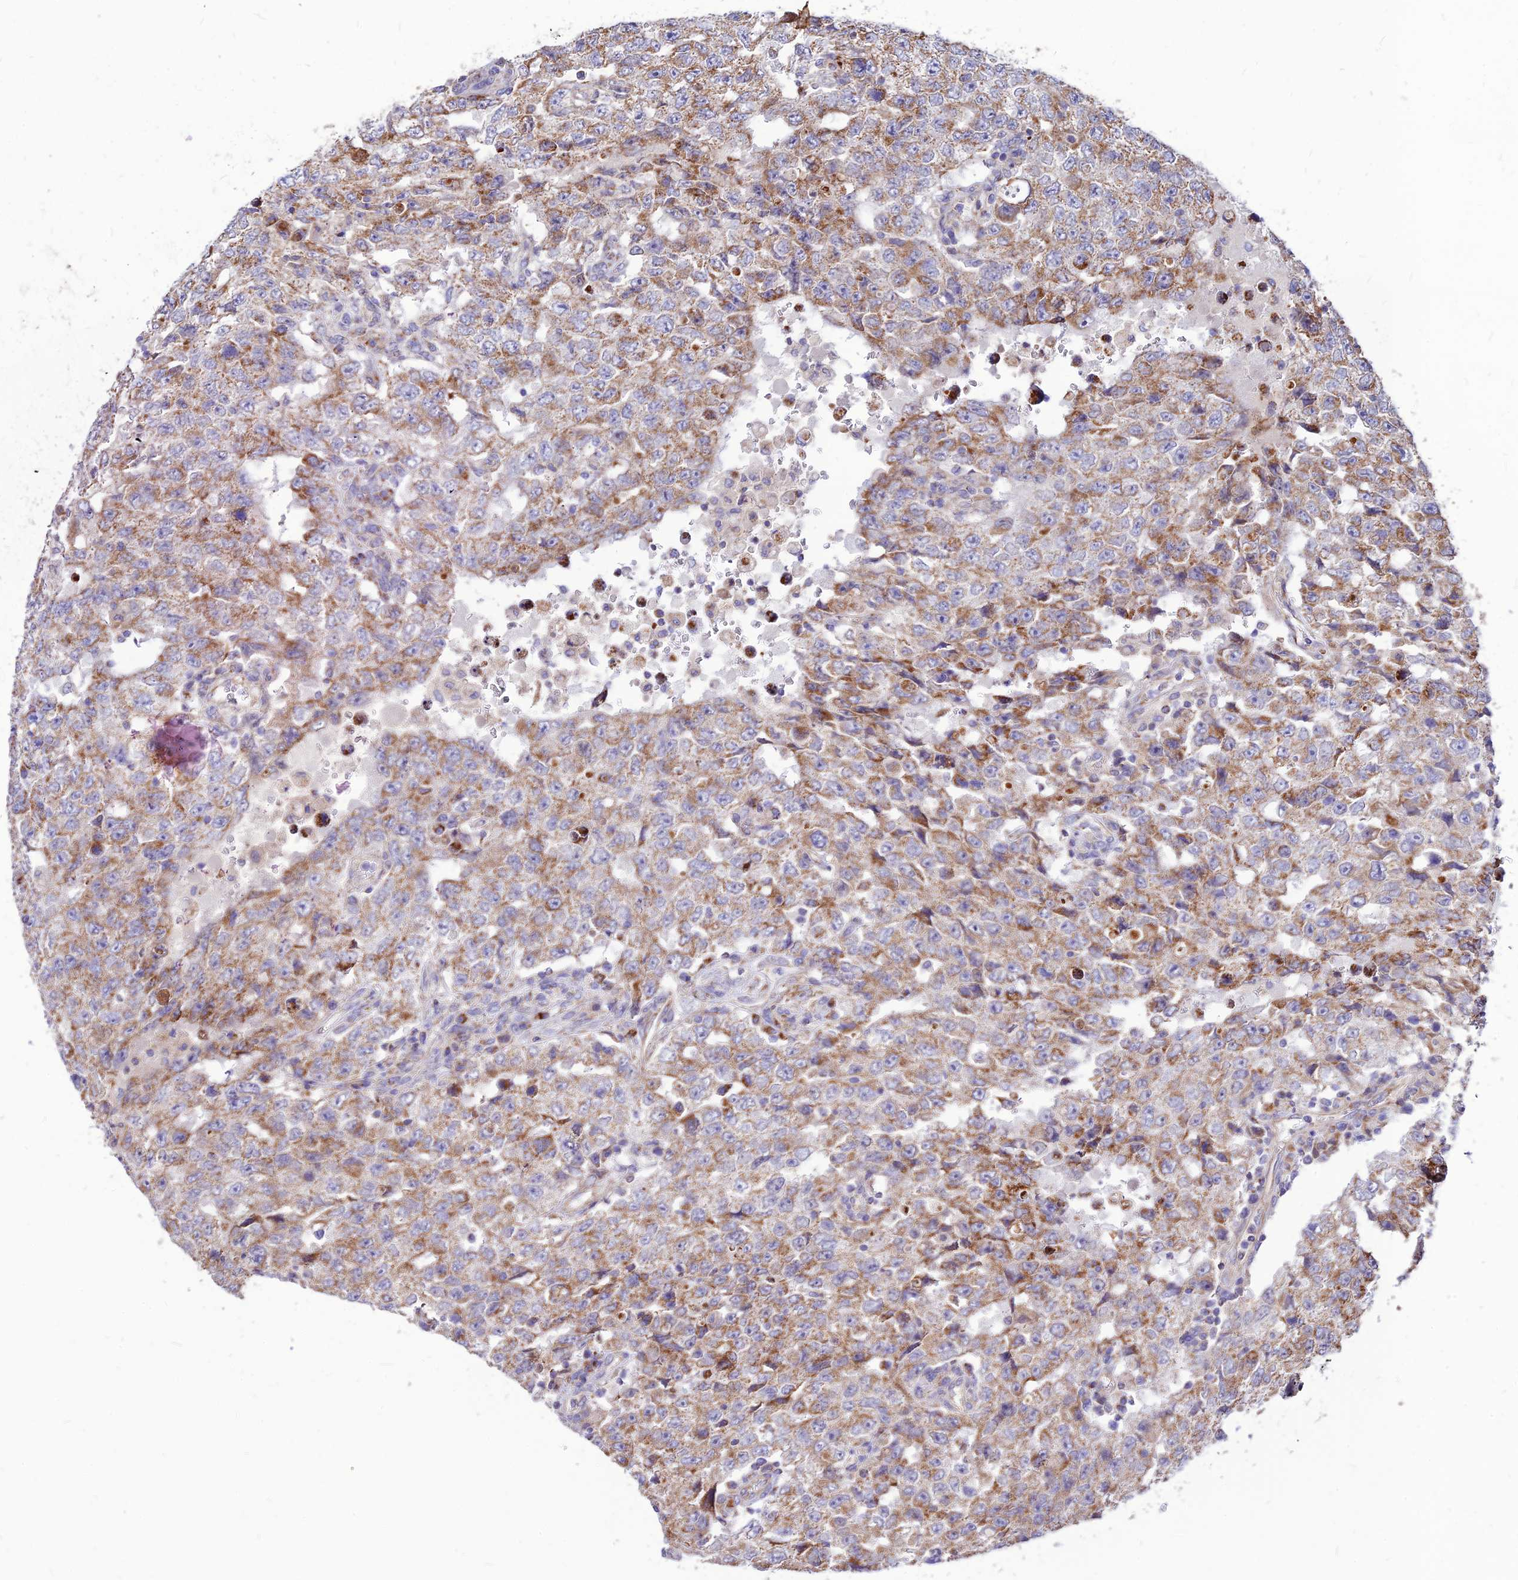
{"staining": {"intensity": "moderate", "quantity": "25%-75%", "location": "cytoplasmic/membranous"}, "tissue": "testis cancer", "cell_type": "Tumor cells", "image_type": "cancer", "snomed": [{"axis": "morphology", "description": "Carcinoma, Embryonal, NOS"}, {"axis": "topography", "description": "Testis"}], "caption": "Embryonal carcinoma (testis) stained for a protein shows moderate cytoplasmic/membranous positivity in tumor cells. Using DAB (3,3'-diaminobenzidine) (brown) and hematoxylin (blue) stains, captured at high magnification using brightfield microscopy.", "gene": "ECI1", "patient": {"sex": "male", "age": 26}}